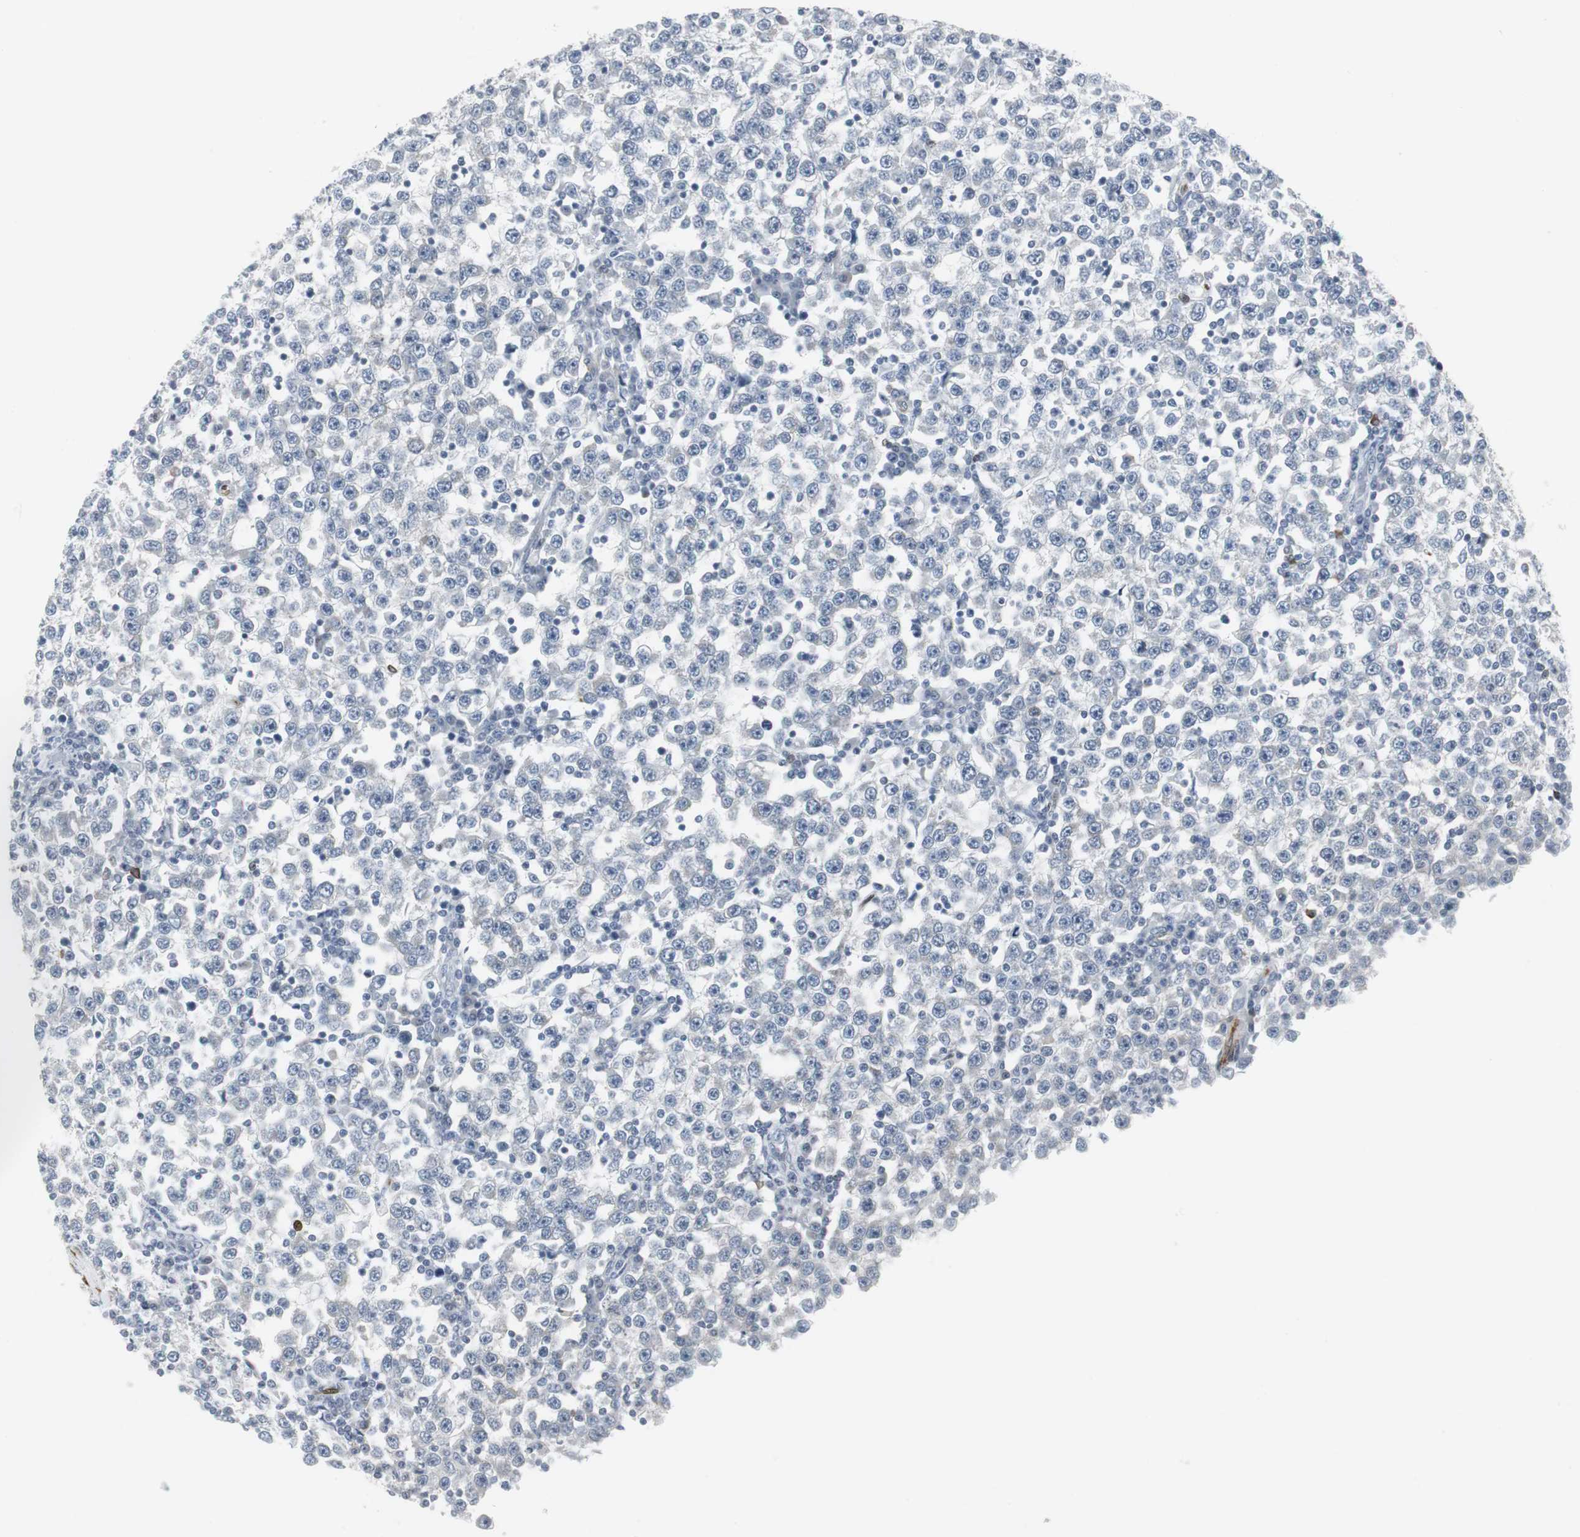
{"staining": {"intensity": "negative", "quantity": "none", "location": "none"}, "tissue": "testis cancer", "cell_type": "Tumor cells", "image_type": "cancer", "snomed": [{"axis": "morphology", "description": "Seminoma, NOS"}, {"axis": "topography", "description": "Testis"}], "caption": "The histopathology image shows no staining of tumor cells in testis cancer.", "gene": "PPP1R14A", "patient": {"sex": "male", "age": 65}}